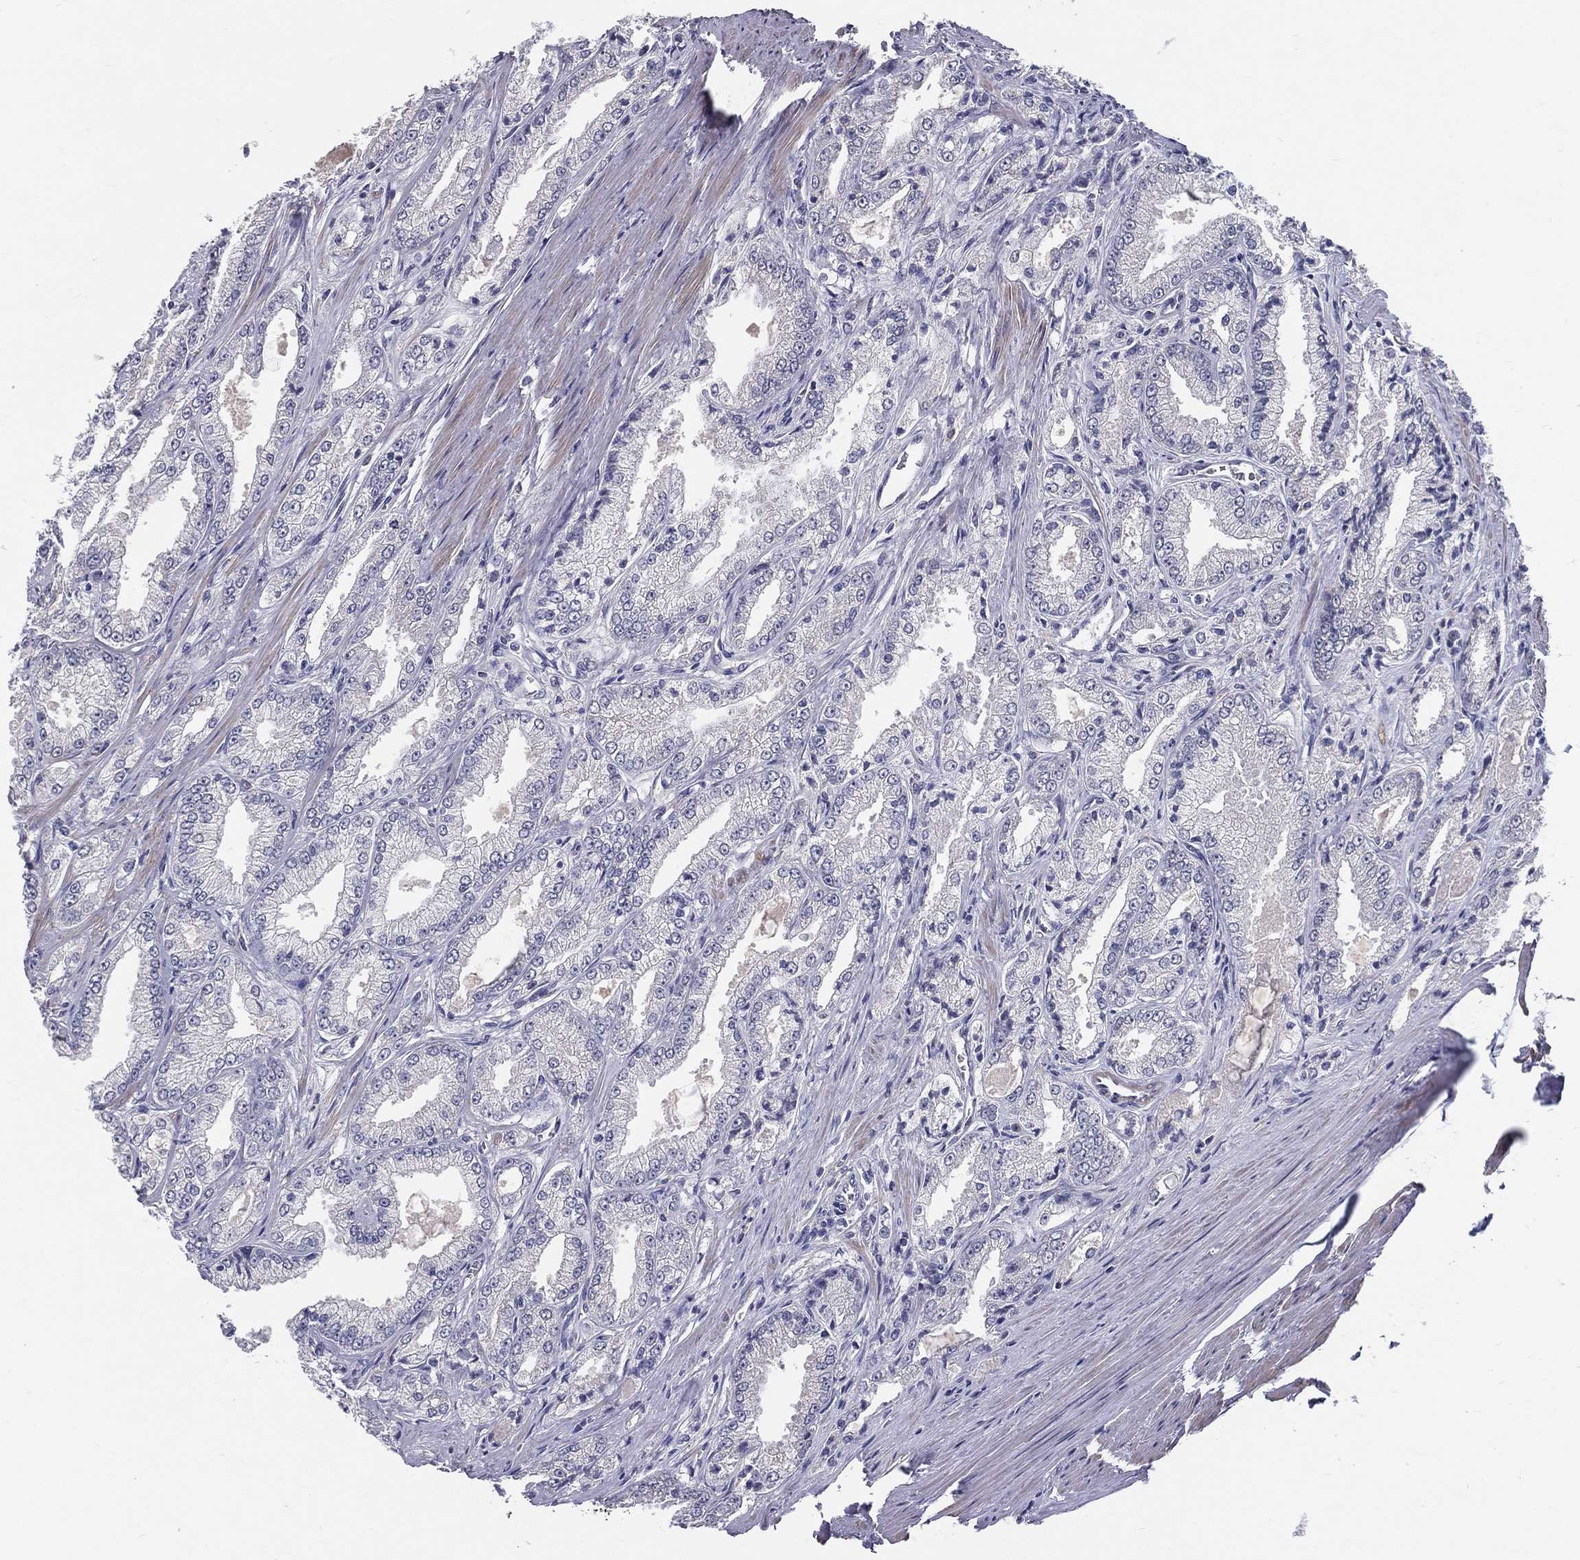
{"staining": {"intensity": "negative", "quantity": "none", "location": "none"}, "tissue": "prostate cancer", "cell_type": "Tumor cells", "image_type": "cancer", "snomed": [{"axis": "morphology", "description": "Adenocarcinoma, NOS"}, {"axis": "morphology", "description": "Adenocarcinoma, High grade"}, {"axis": "topography", "description": "Prostate"}], "caption": "Immunohistochemistry (IHC) histopathology image of human prostate cancer (adenocarcinoma) stained for a protein (brown), which shows no expression in tumor cells.", "gene": "PCSK1", "patient": {"sex": "male", "age": 70}}